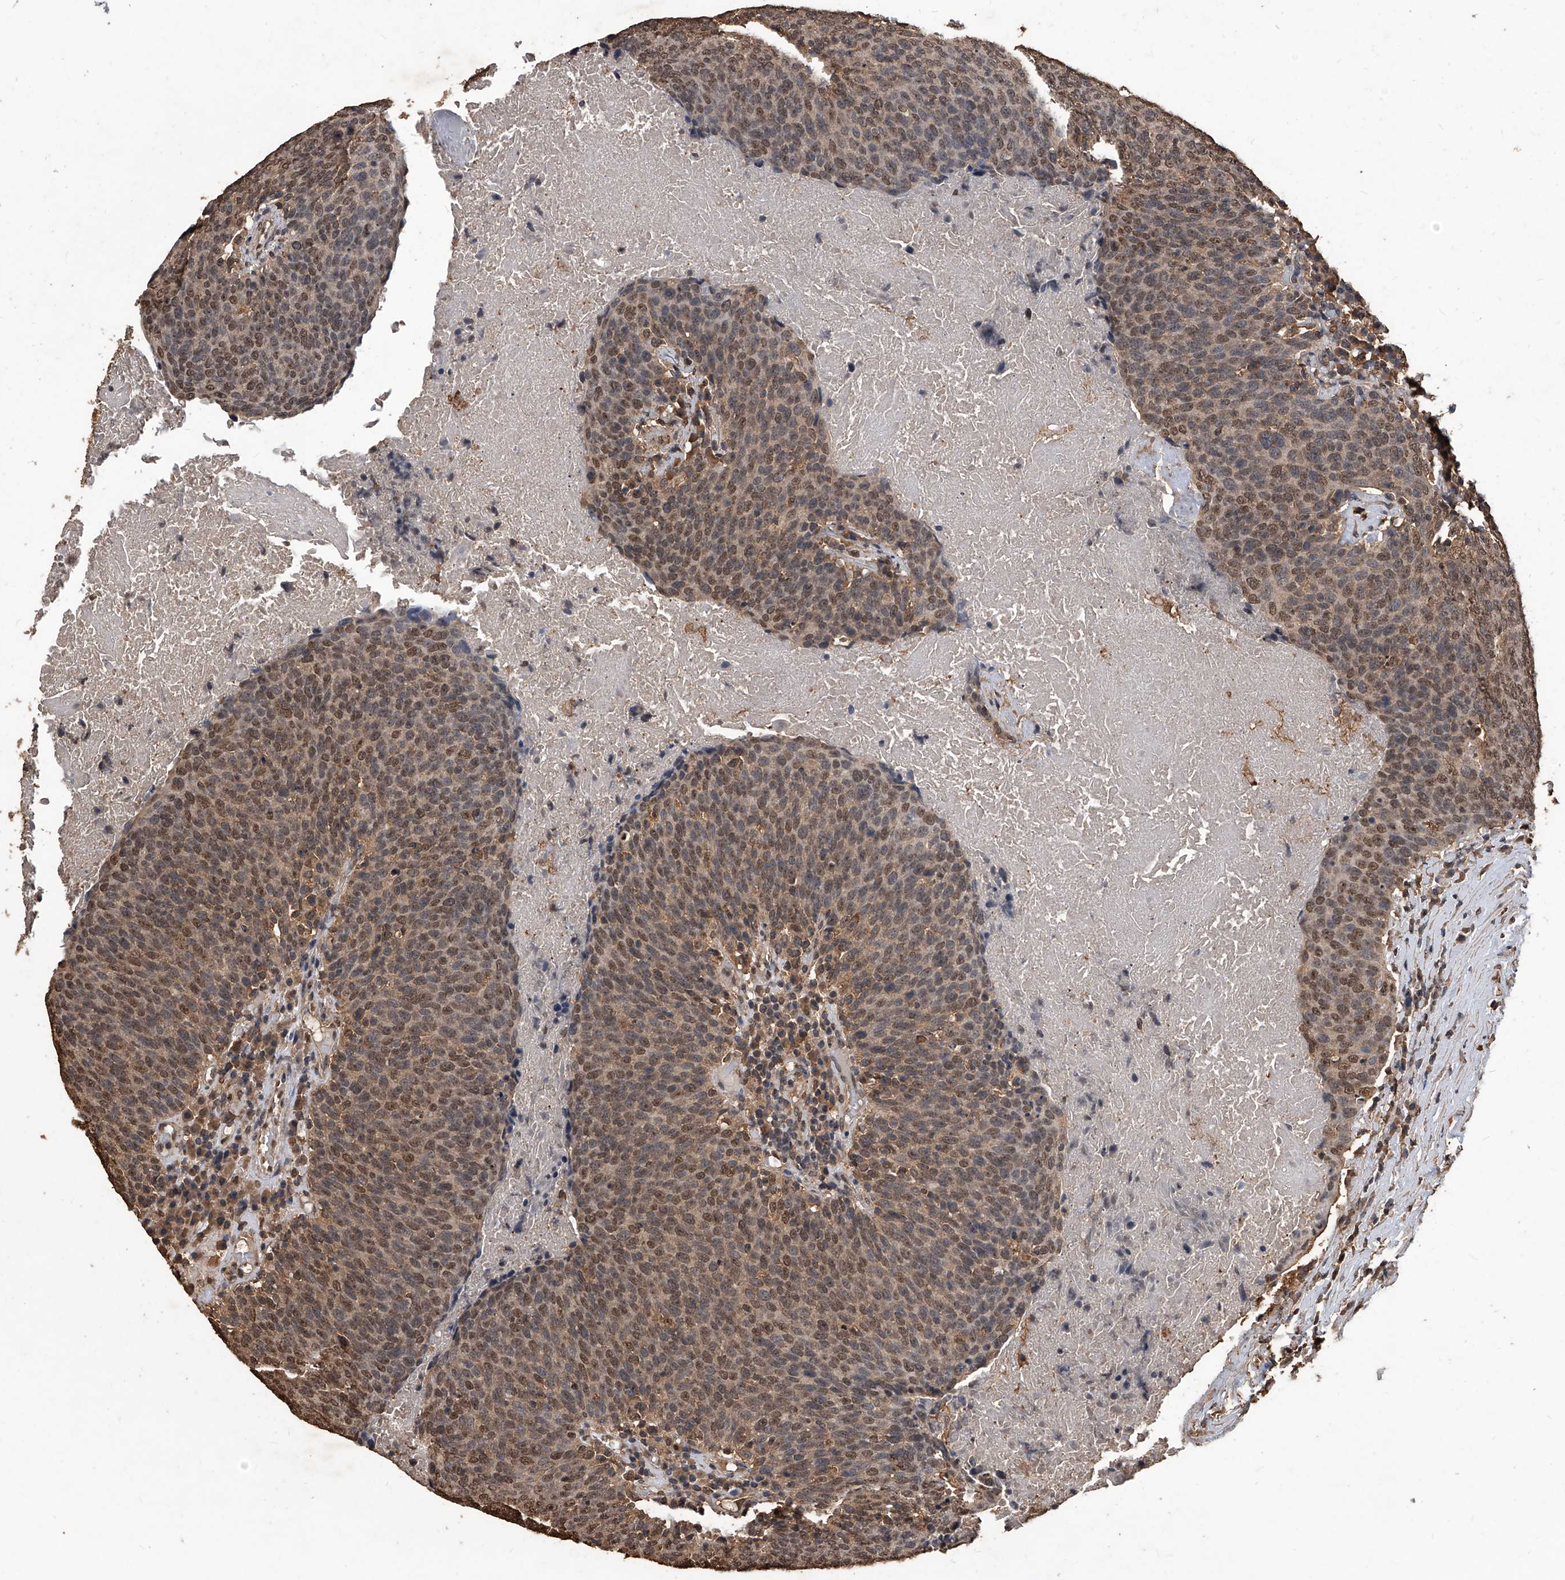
{"staining": {"intensity": "moderate", "quantity": ">75%", "location": "cytoplasmic/membranous,nuclear"}, "tissue": "head and neck cancer", "cell_type": "Tumor cells", "image_type": "cancer", "snomed": [{"axis": "morphology", "description": "Squamous cell carcinoma, NOS"}, {"axis": "morphology", "description": "Squamous cell carcinoma, metastatic, NOS"}, {"axis": "topography", "description": "Lymph node"}, {"axis": "topography", "description": "Head-Neck"}], "caption": "Immunohistochemistry of human head and neck metastatic squamous cell carcinoma displays medium levels of moderate cytoplasmic/membranous and nuclear positivity in about >75% of tumor cells.", "gene": "FBXL4", "patient": {"sex": "male", "age": 62}}